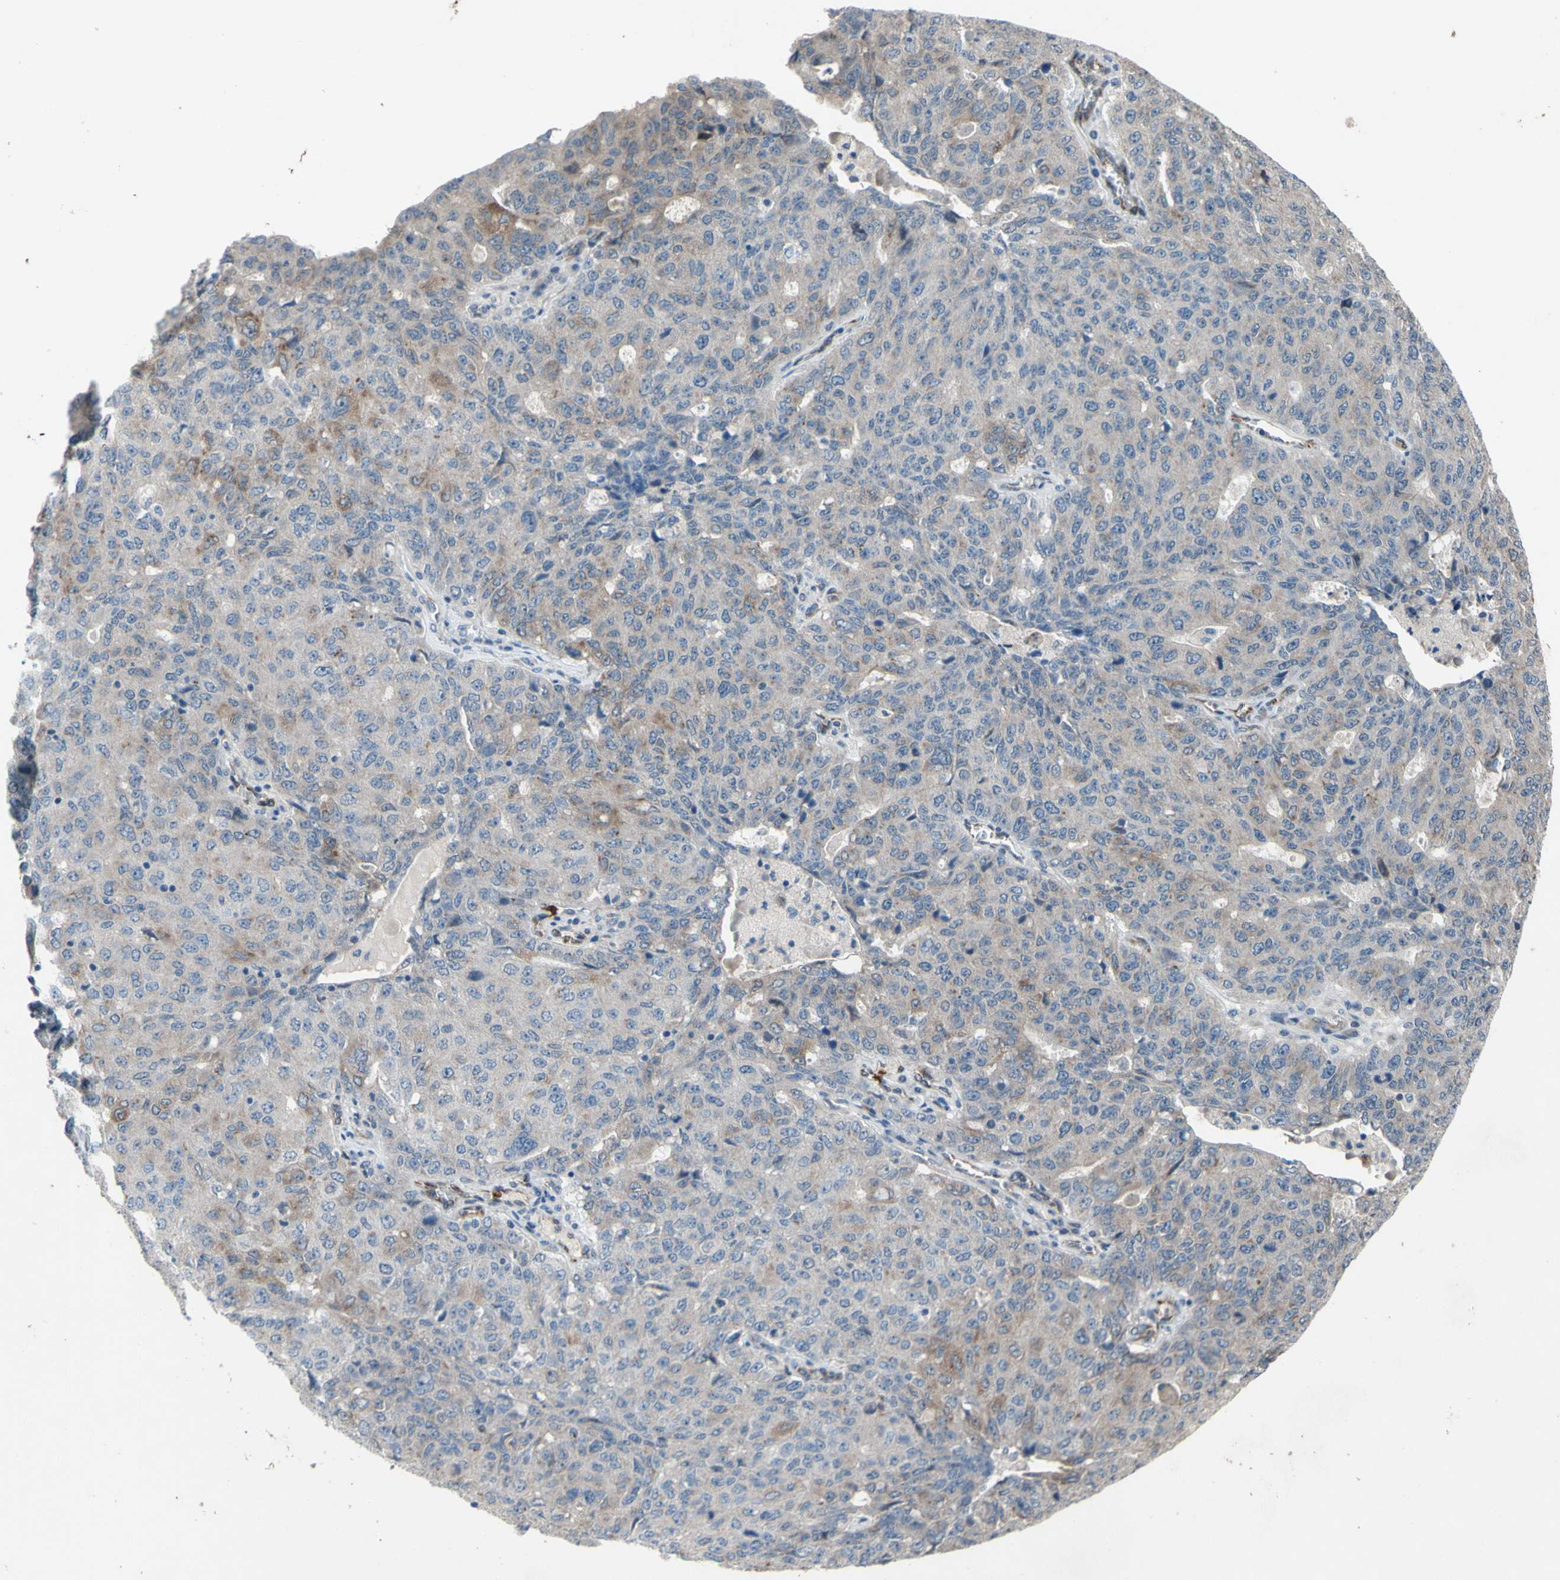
{"staining": {"intensity": "moderate", "quantity": "25%-75%", "location": "cytoplasmic/membranous"}, "tissue": "ovarian cancer", "cell_type": "Tumor cells", "image_type": "cancer", "snomed": [{"axis": "morphology", "description": "Carcinoma, endometroid"}, {"axis": "topography", "description": "Ovary"}], "caption": "Moderate cytoplasmic/membranous protein expression is present in about 25%-75% of tumor cells in ovarian cancer.", "gene": "GRAMD2B", "patient": {"sex": "female", "age": 62}}